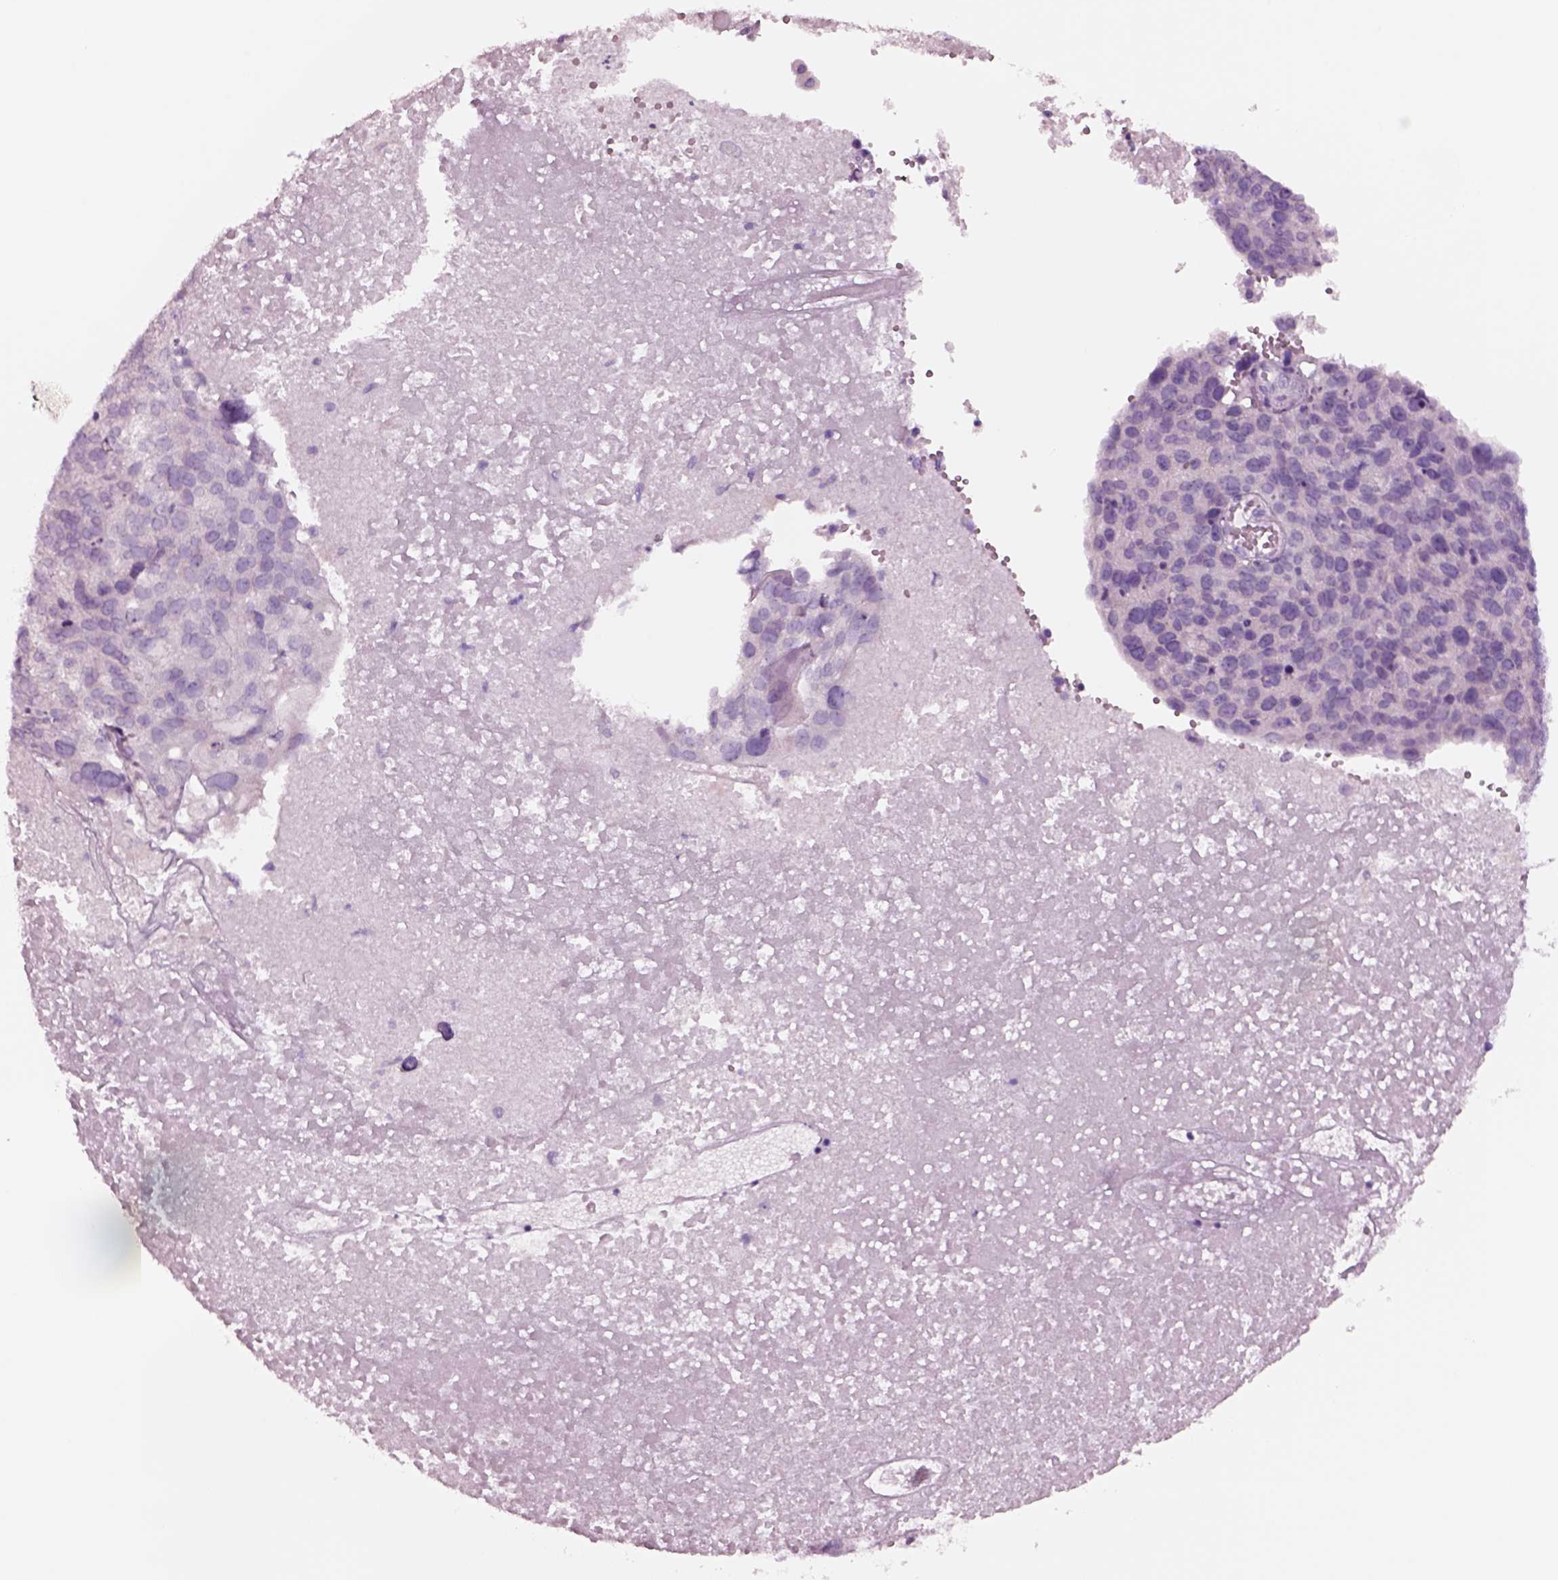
{"staining": {"intensity": "negative", "quantity": "none", "location": "none"}, "tissue": "ovarian cancer", "cell_type": "Tumor cells", "image_type": "cancer", "snomed": [{"axis": "morphology", "description": "Carcinoma, endometroid"}, {"axis": "topography", "description": "Ovary"}], "caption": "A micrograph of human ovarian endometroid carcinoma is negative for staining in tumor cells.", "gene": "NMRK2", "patient": {"sex": "female", "age": 58}}